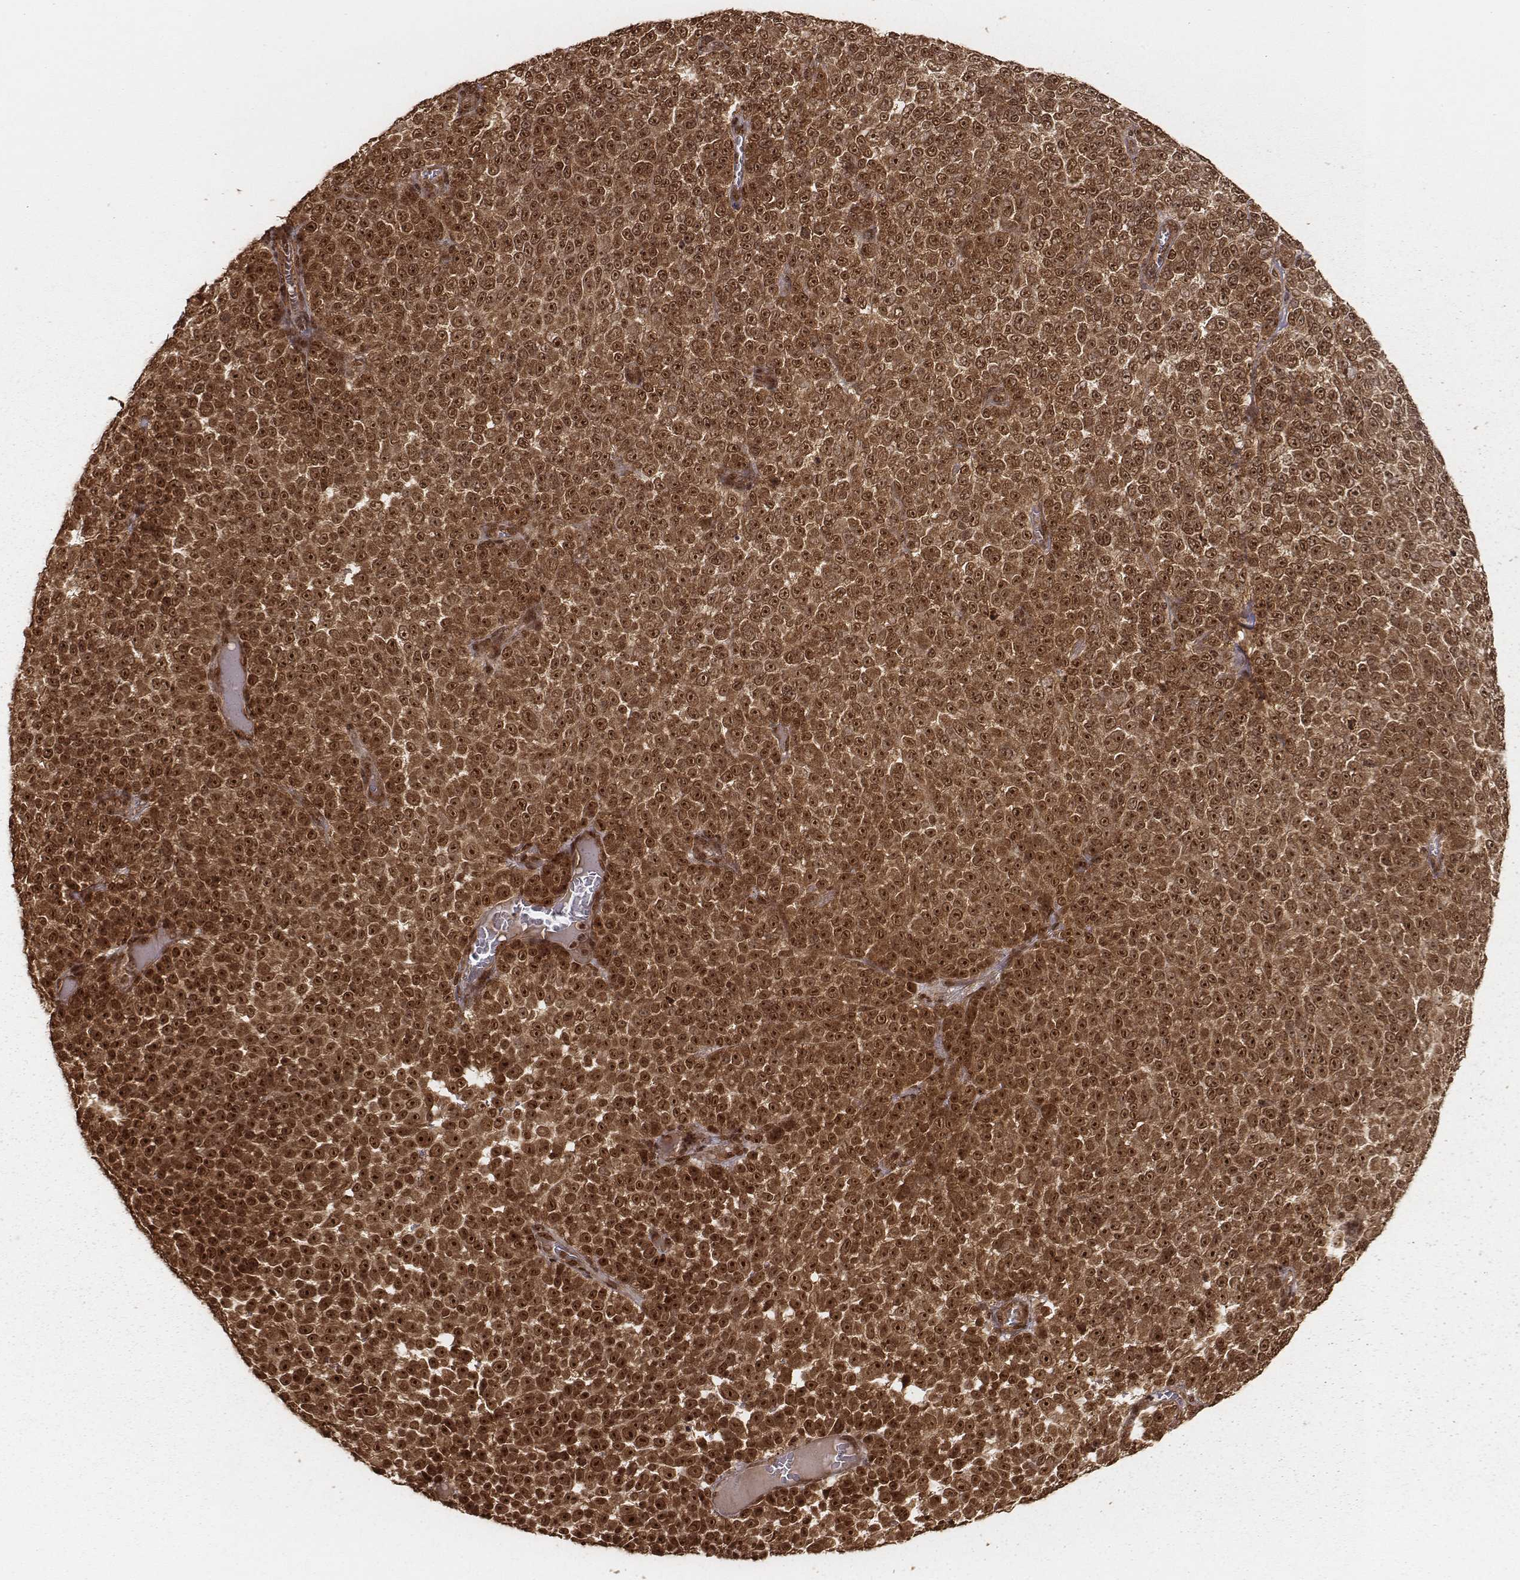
{"staining": {"intensity": "moderate", "quantity": ">75%", "location": "cytoplasmic/membranous,nuclear"}, "tissue": "melanoma", "cell_type": "Tumor cells", "image_type": "cancer", "snomed": [{"axis": "morphology", "description": "Malignant melanoma, NOS"}, {"axis": "topography", "description": "Skin"}], "caption": "Moderate cytoplasmic/membranous and nuclear expression for a protein is present in about >75% of tumor cells of melanoma using immunohistochemistry (IHC).", "gene": "NFX1", "patient": {"sex": "female", "age": 95}}